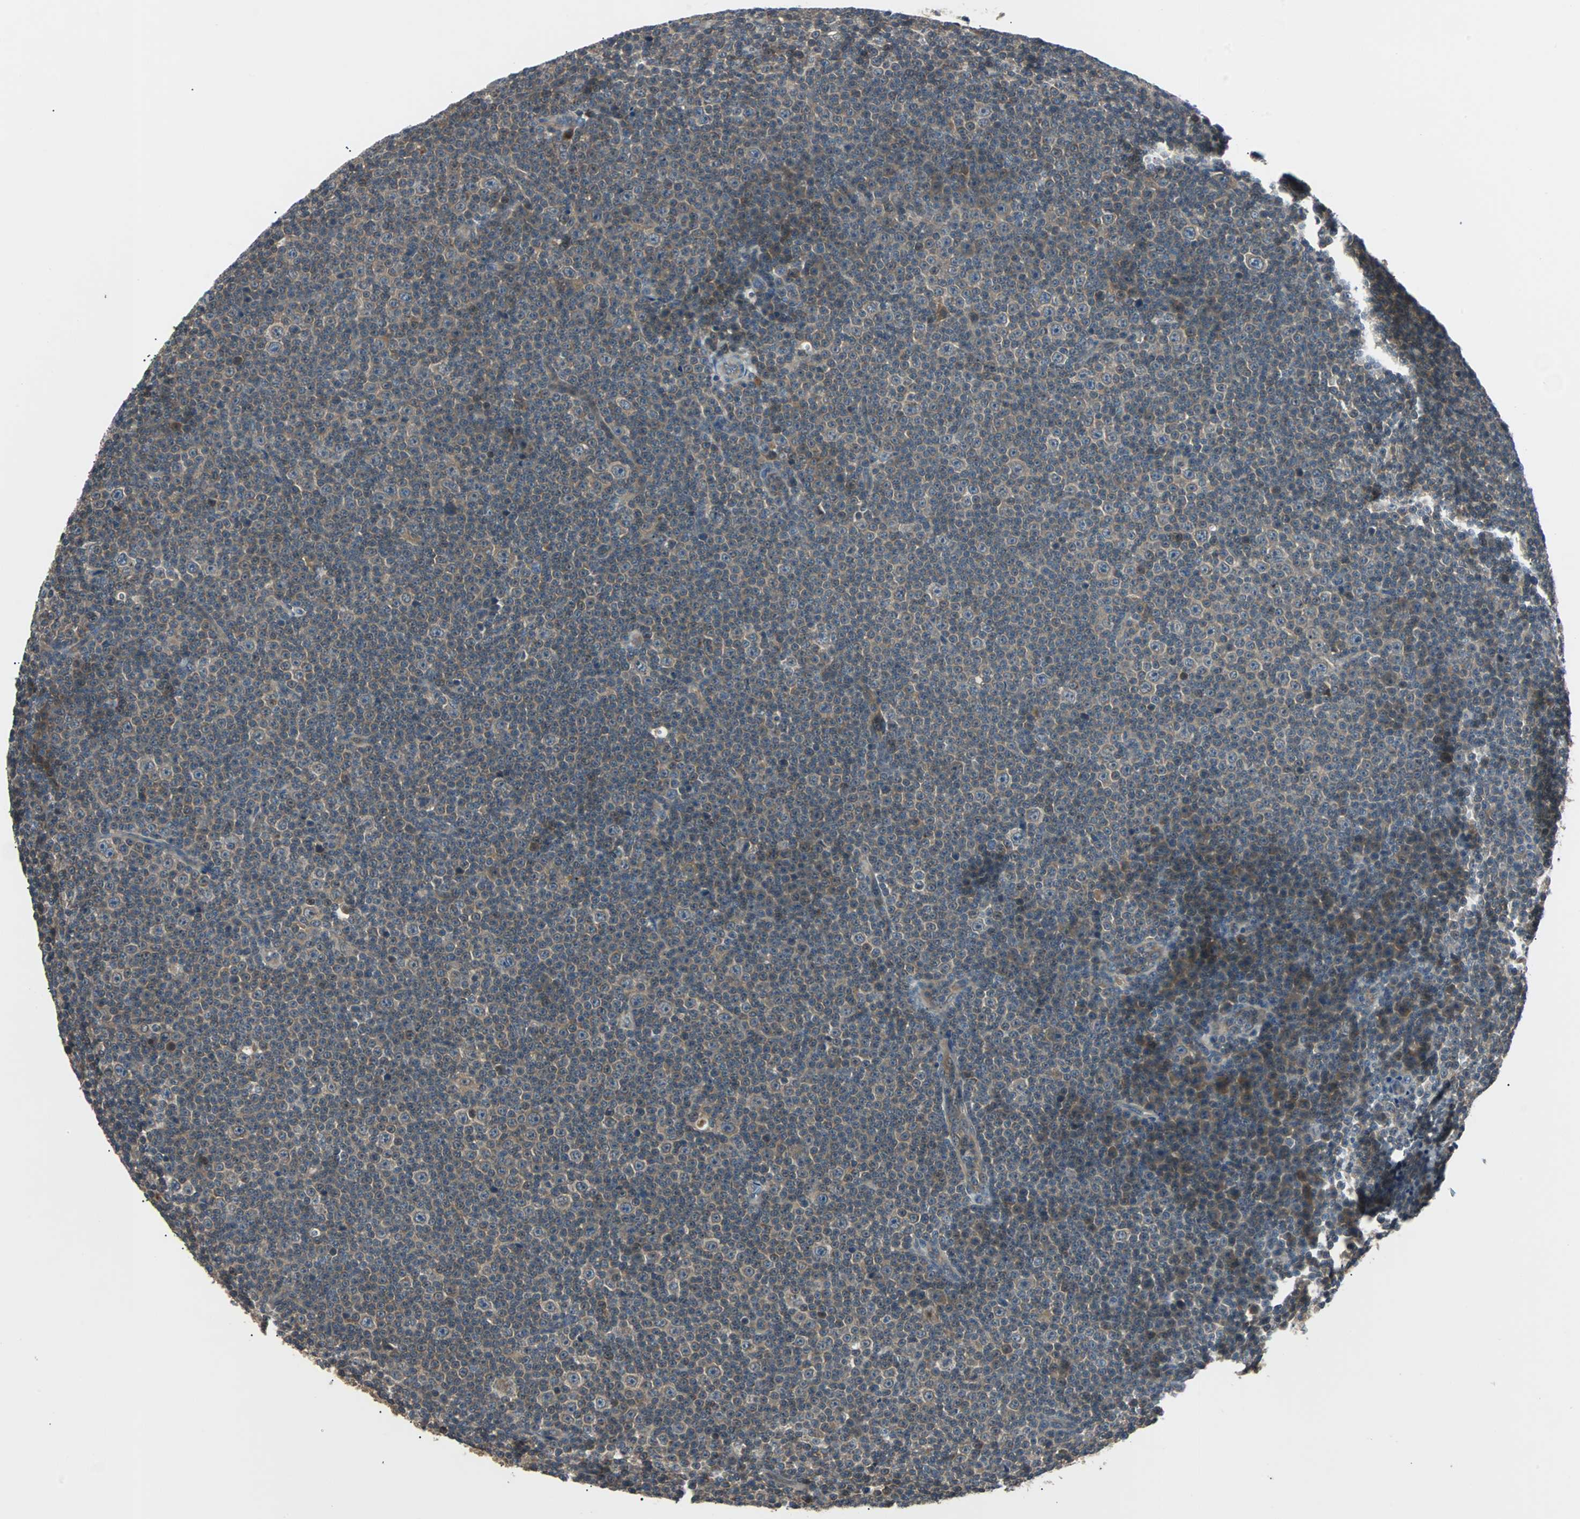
{"staining": {"intensity": "moderate", "quantity": "<25%", "location": "cytoplasmic/membranous"}, "tissue": "lymphoma", "cell_type": "Tumor cells", "image_type": "cancer", "snomed": [{"axis": "morphology", "description": "Malignant lymphoma, non-Hodgkin's type, Low grade"}, {"axis": "topography", "description": "Lymph node"}], "caption": "Moderate cytoplasmic/membranous staining for a protein is appreciated in approximately <25% of tumor cells of lymphoma using IHC.", "gene": "ARF1", "patient": {"sex": "female", "age": 67}}